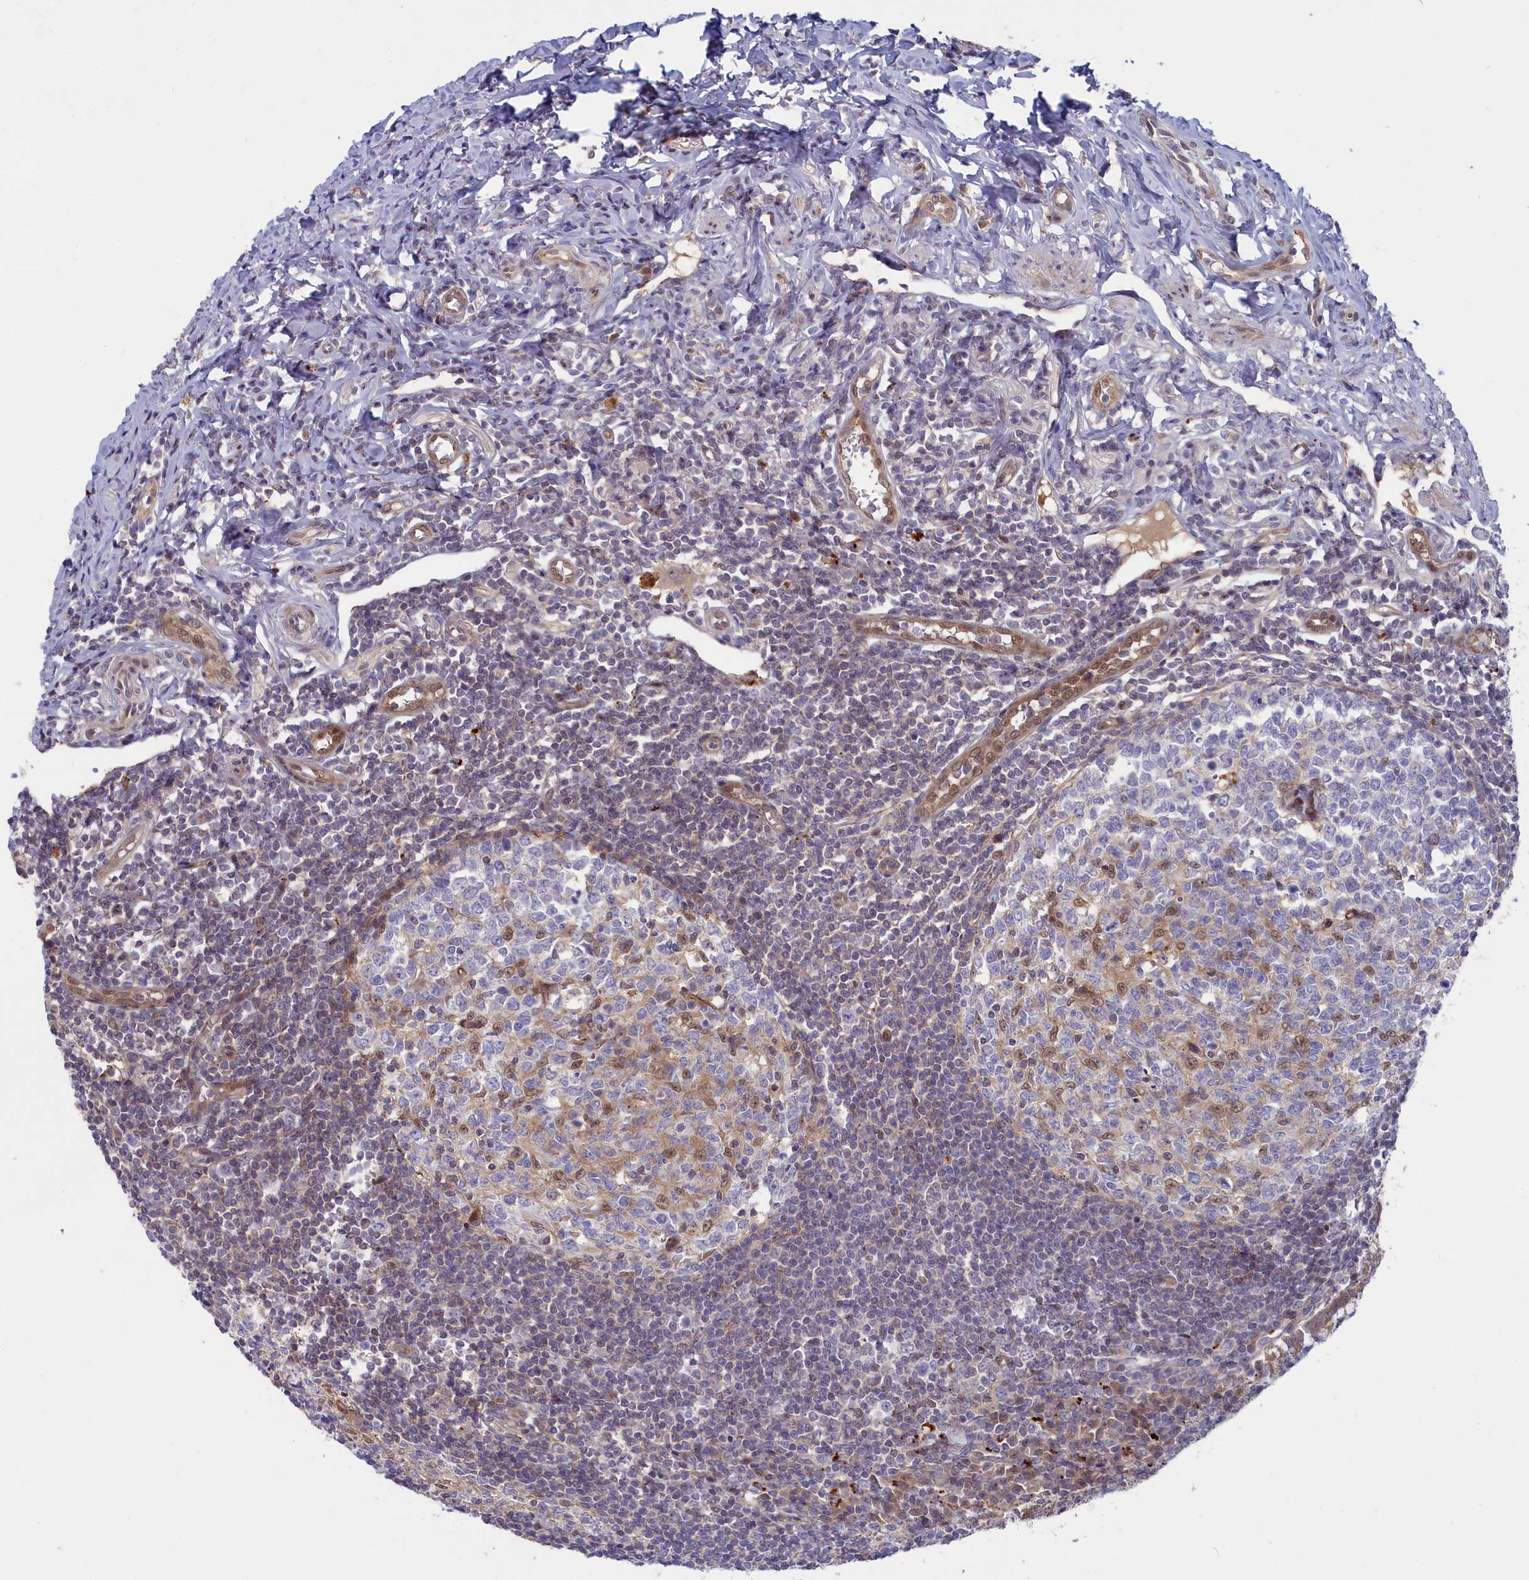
{"staining": {"intensity": "strong", "quantity": ">75%", "location": "cytoplasmic/membranous"}, "tissue": "appendix", "cell_type": "Glandular cells", "image_type": "normal", "snomed": [{"axis": "morphology", "description": "Normal tissue, NOS"}, {"axis": "topography", "description": "Appendix"}], "caption": "Protein expression by IHC shows strong cytoplasmic/membranous positivity in approximately >75% of glandular cells in unremarkable appendix. Immunohistochemistry (ihc) stains the protein of interest in brown and the nuclei are stained blue.", "gene": "FCSK", "patient": {"sex": "female", "age": 33}}